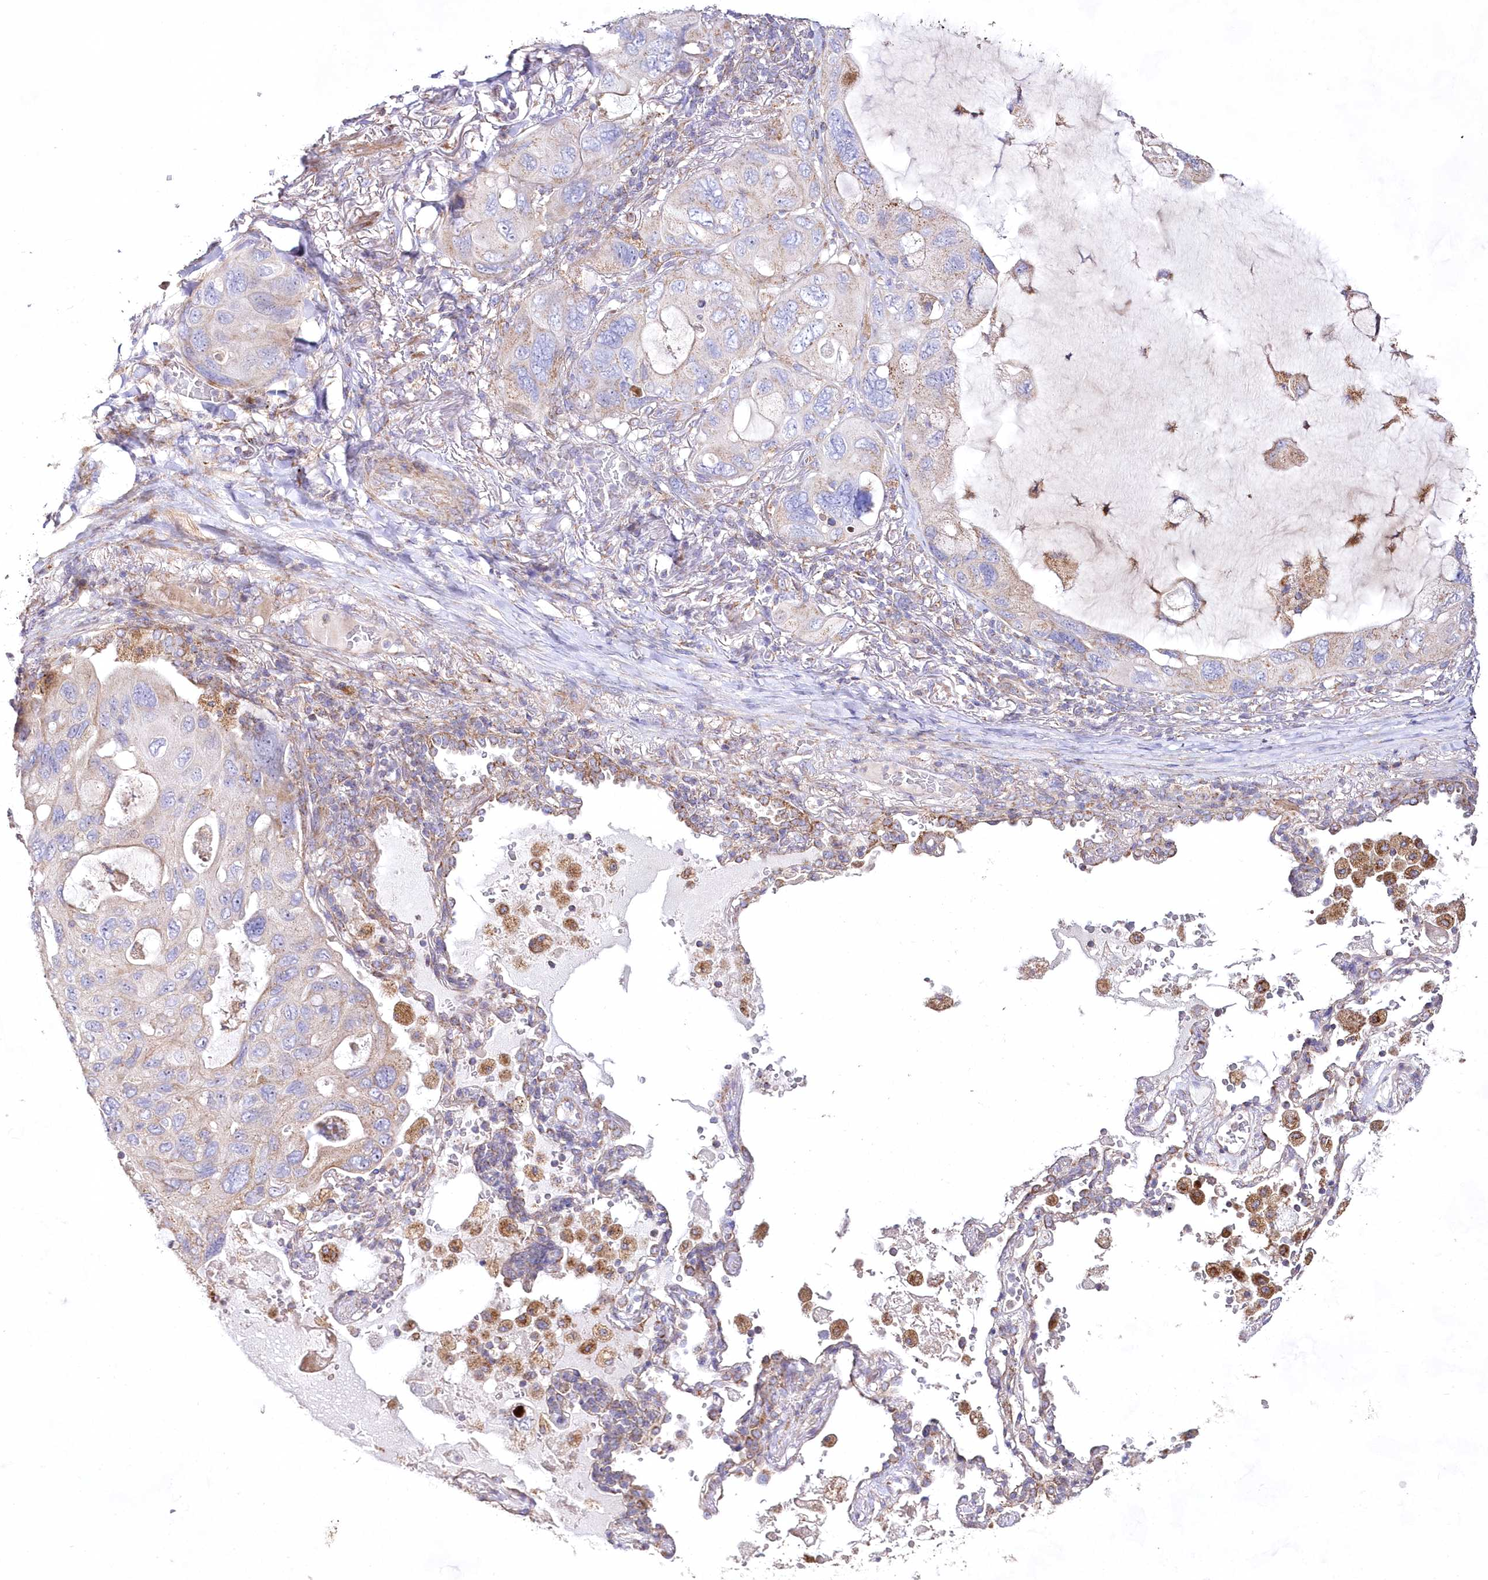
{"staining": {"intensity": "weak", "quantity": "<25%", "location": "cytoplasmic/membranous"}, "tissue": "lung cancer", "cell_type": "Tumor cells", "image_type": "cancer", "snomed": [{"axis": "morphology", "description": "Squamous cell carcinoma, NOS"}, {"axis": "topography", "description": "Lung"}], "caption": "Squamous cell carcinoma (lung) was stained to show a protein in brown. There is no significant staining in tumor cells.", "gene": "HADHB", "patient": {"sex": "female", "age": 73}}